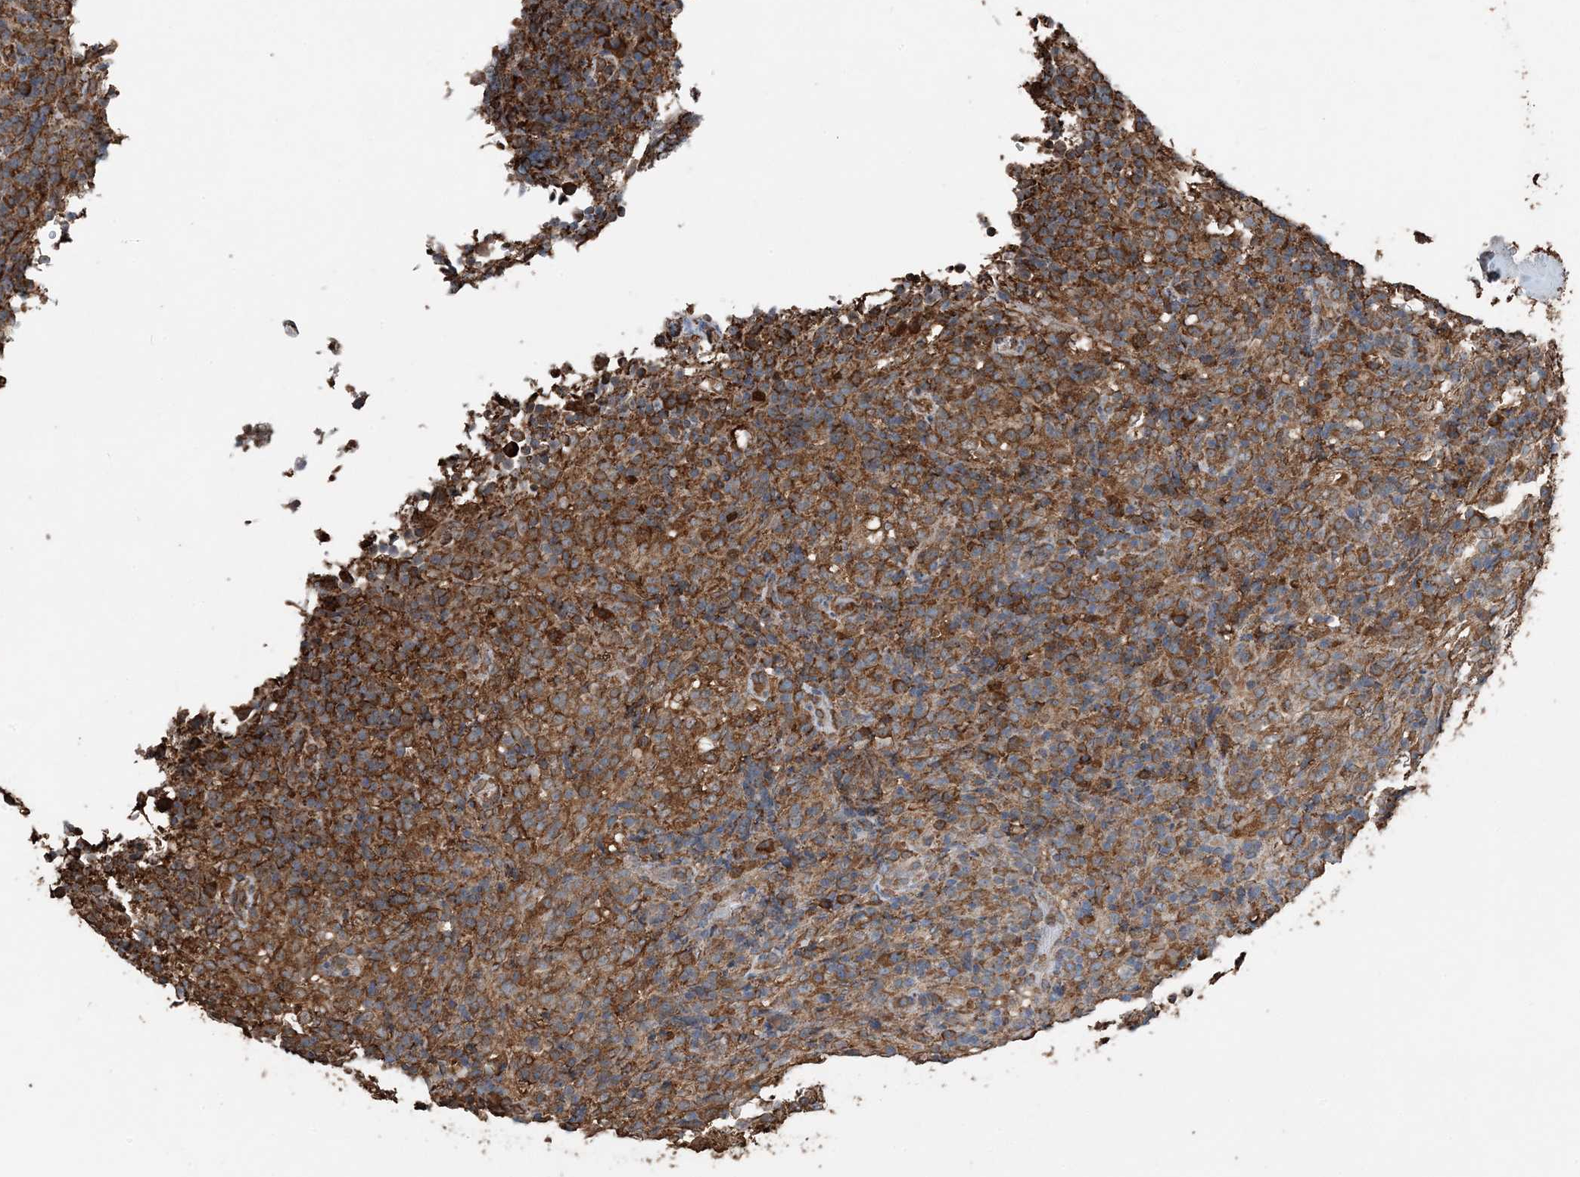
{"staining": {"intensity": "strong", "quantity": ">75%", "location": "cytoplasmic/membranous"}, "tissue": "lymphoma", "cell_type": "Tumor cells", "image_type": "cancer", "snomed": [{"axis": "morphology", "description": "Malignant lymphoma, non-Hodgkin's type, High grade"}, {"axis": "topography", "description": "Lymph node"}], "caption": "IHC of high-grade malignant lymphoma, non-Hodgkin's type demonstrates high levels of strong cytoplasmic/membranous expression in approximately >75% of tumor cells. (brown staining indicates protein expression, while blue staining denotes nuclei).", "gene": "PDIA6", "patient": {"sex": "female", "age": 76}}